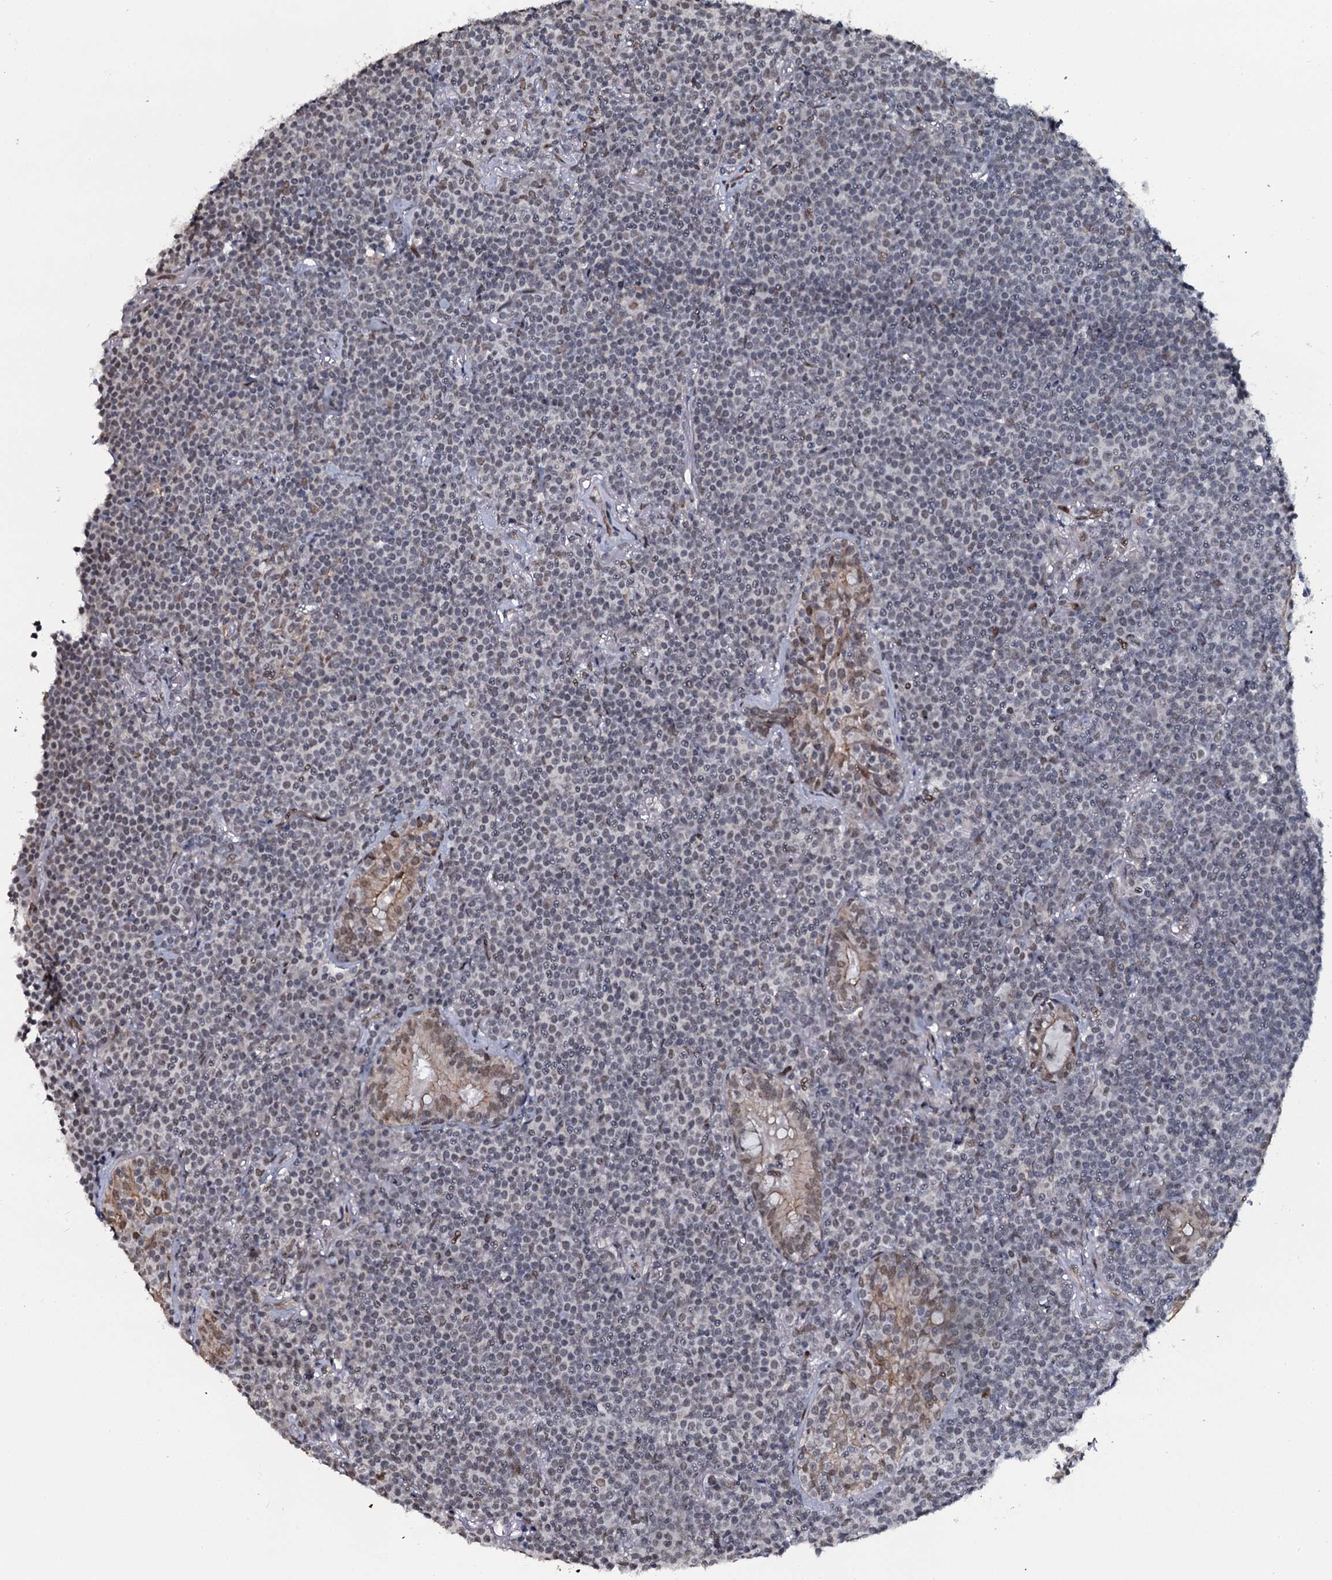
{"staining": {"intensity": "weak", "quantity": "<25%", "location": "nuclear"}, "tissue": "lymphoma", "cell_type": "Tumor cells", "image_type": "cancer", "snomed": [{"axis": "morphology", "description": "Malignant lymphoma, non-Hodgkin's type, Low grade"}, {"axis": "topography", "description": "Lung"}], "caption": "Immunohistochemical staining of human malignant lymphoma, non-Hodgkin's type (low-grade) reveals no significant staining in tumor cells.", "gene": "SH2D4B", "patient": {"sex": "female", "age": 71}}